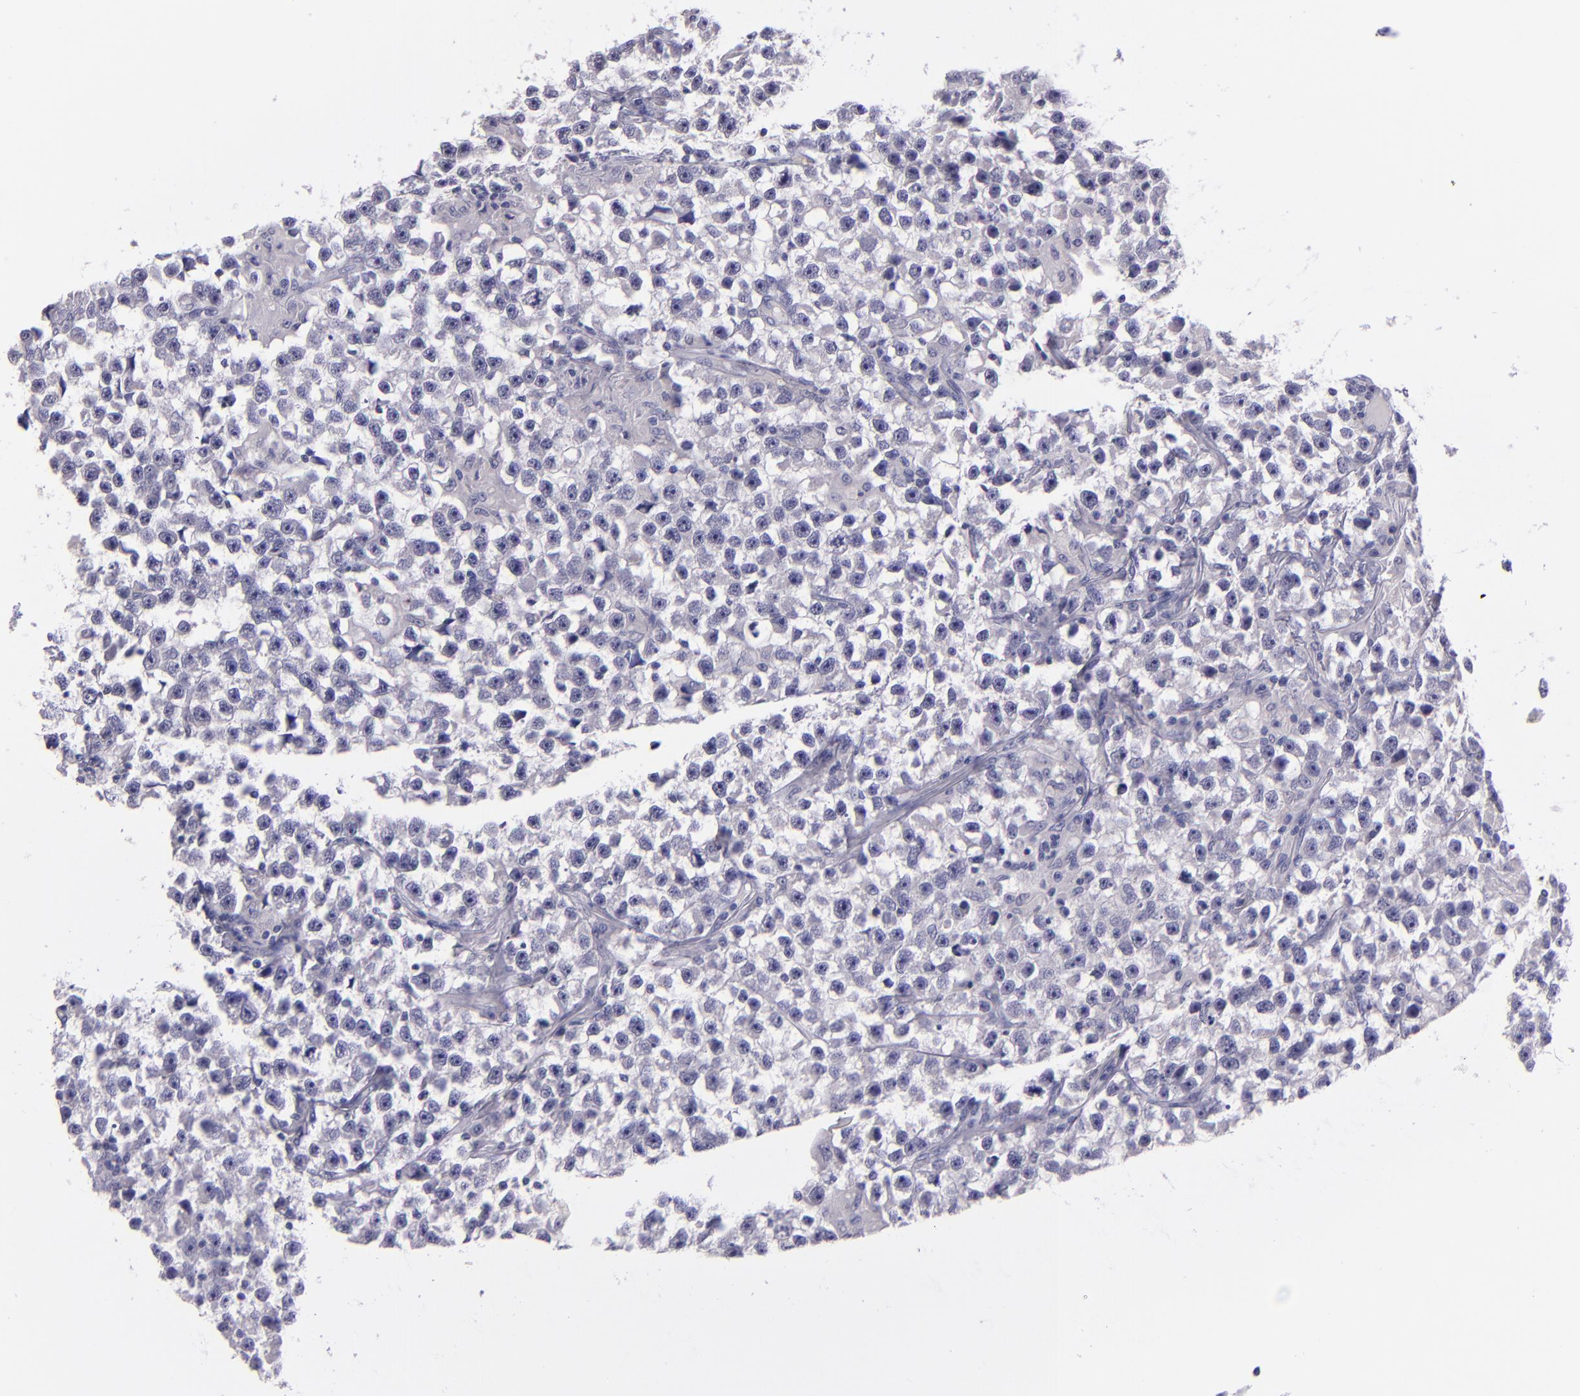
{"staining": {"intensity": "negative", "quantity": "none", "location": "none"}, "tissue": "testis cancer", "cell_type": "Tumor cells", "image_type": "cancer", "snomed": [{"axis": "morphology", "description": "Seminoma, NOS"}, {"axis": "topography", "description": "Testis"}], "caption": "Seminoma (testis) was stained to show a protein in brown. There is no significant staining in tumor cells.", "gene": "TNNT3", "patient": {"sex": "male", "age": 33}}